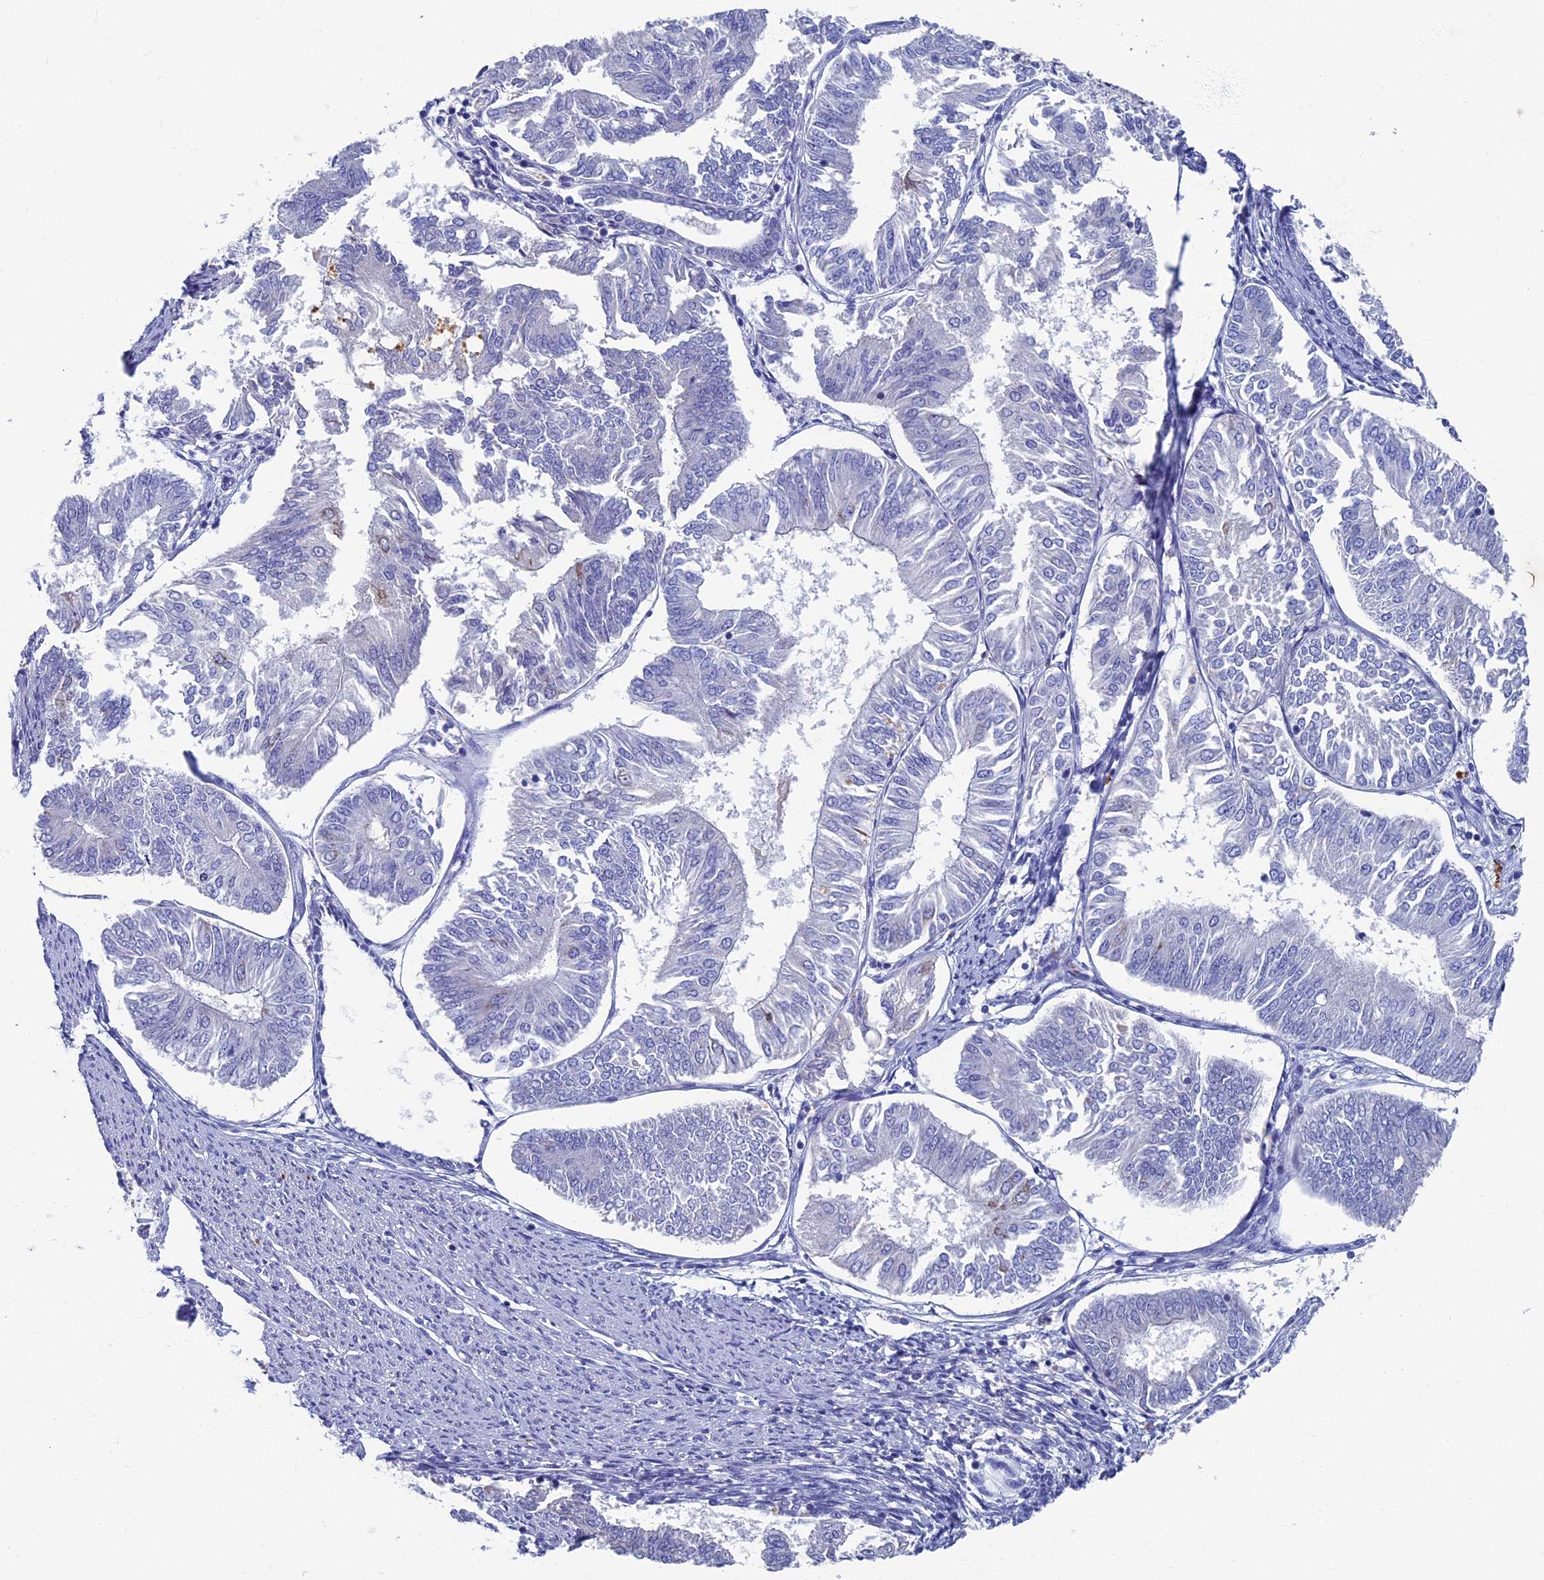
{"staining": {"intensity": "negative", "quantity": "none", "location": "none"}, "tissue": "endometrial cancer", "cell_type": "Tumor cells", "image_type": "cancer", "snomed": [{"axis": "morphology", "description": "Adenocarcinoma, NOS"}, {"axis": "topography", "description": "Endometrium"}], "caption": "Adenocarcinoma (endometrial) was stained to show a protein in brown. There is no significant positivity in tumor cells. Nuclei are stained in blue.", "gene": "OAT", "patient": {"sex": "female", "age": 58}}